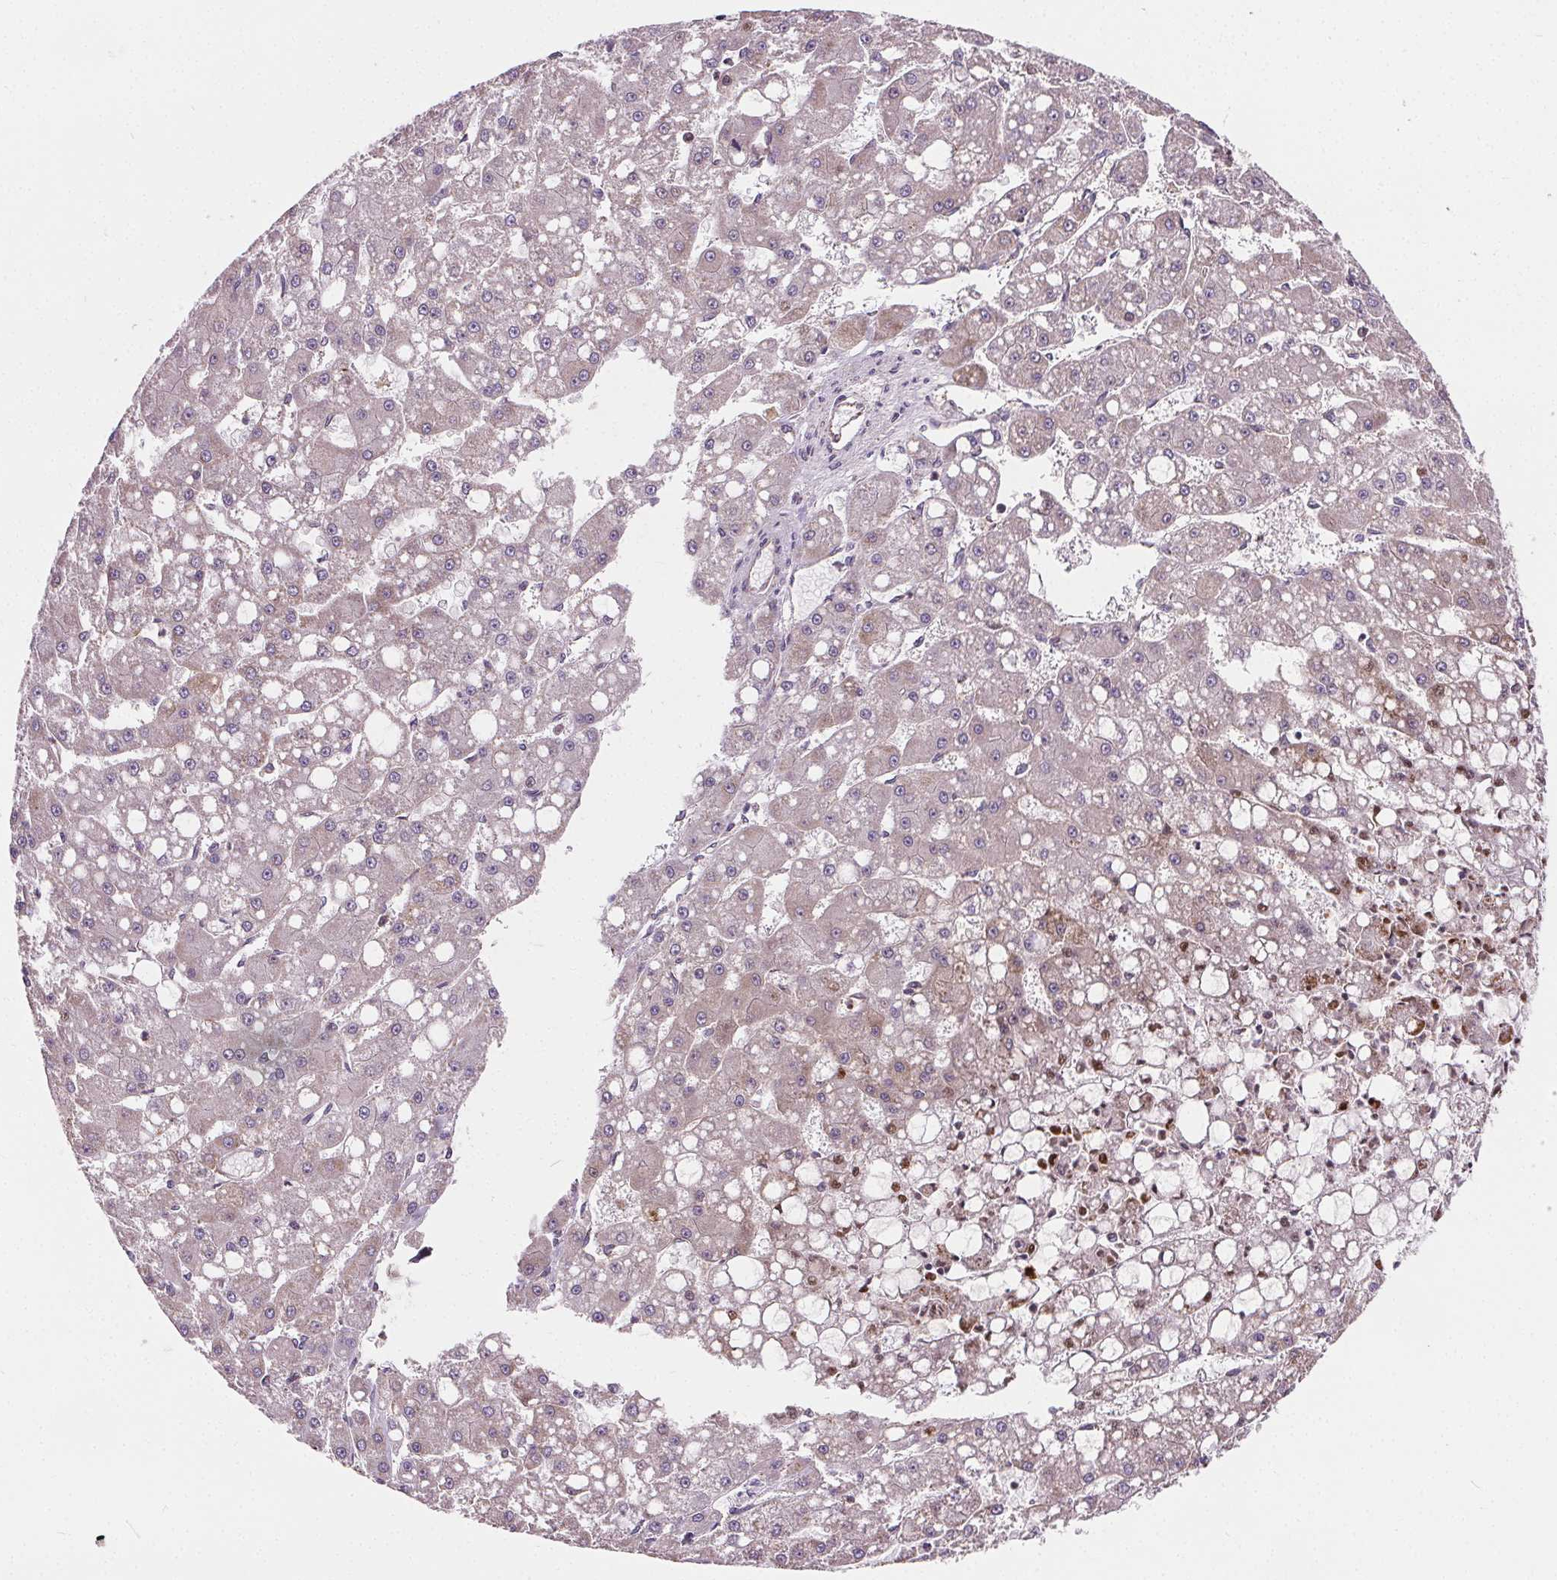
{"staining": {"intensity": "moderate", "quantity": "<25%", "location": "cytoplasmic/membranous"}, "tissue": "liver cancer", "cell_type": "Tumor cells", "image_type": "cancer", "snomed": [{"axis": "morphology", "description": "Carcinoma, Hepatocellular, NOS"}, {"axis": "topography", "description": "Liver"}], "caption": "Protein staining of hepatocellular carcinoma (liver) tissue reveals moderate cytoplasmic/membranous staining in about <25% of tumor cells. The protein of interest is stained brown, and the nuclei are stained in blue (DAB (3,3'-diaminobenzidine) IHC with brightfield microscopy, high magnification).", "gene": "GOLT1B", "patient": {"sex": "male", "age": 67}}